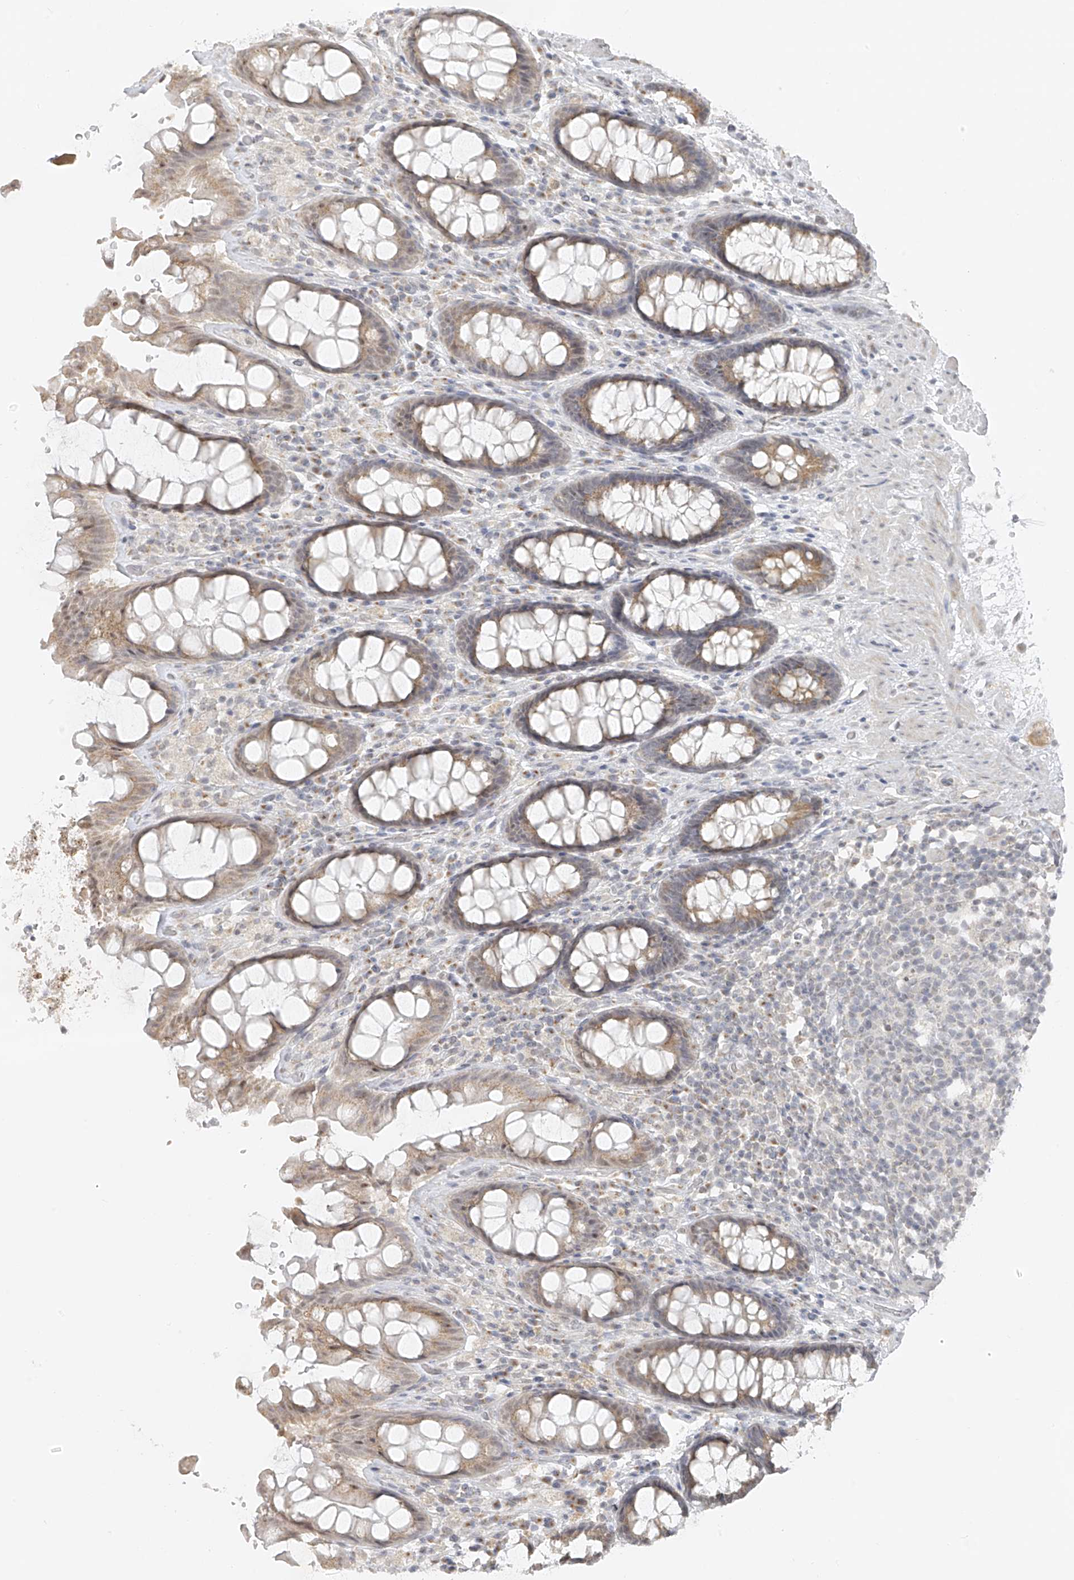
{"staining": {"intensity": "weak", "quantity": ">75%", "location": "cytoplasmic/membranous"}, "tissue": "rectum", "cell_type": "Glandular cells", "image_type": "normal", "snomed": [{"axis": "morphology", "description": "Normal tissue, NOS"}, {"axis": "topography", "description": "Rectum"}], "caption": "Human rectum stained with a brown dye displays weak cytoplasmic/membranous positive staining in about >75% of glandular cells.", "gene": "DYRK1B", "patient": {"sex": "male", "age": 64}}